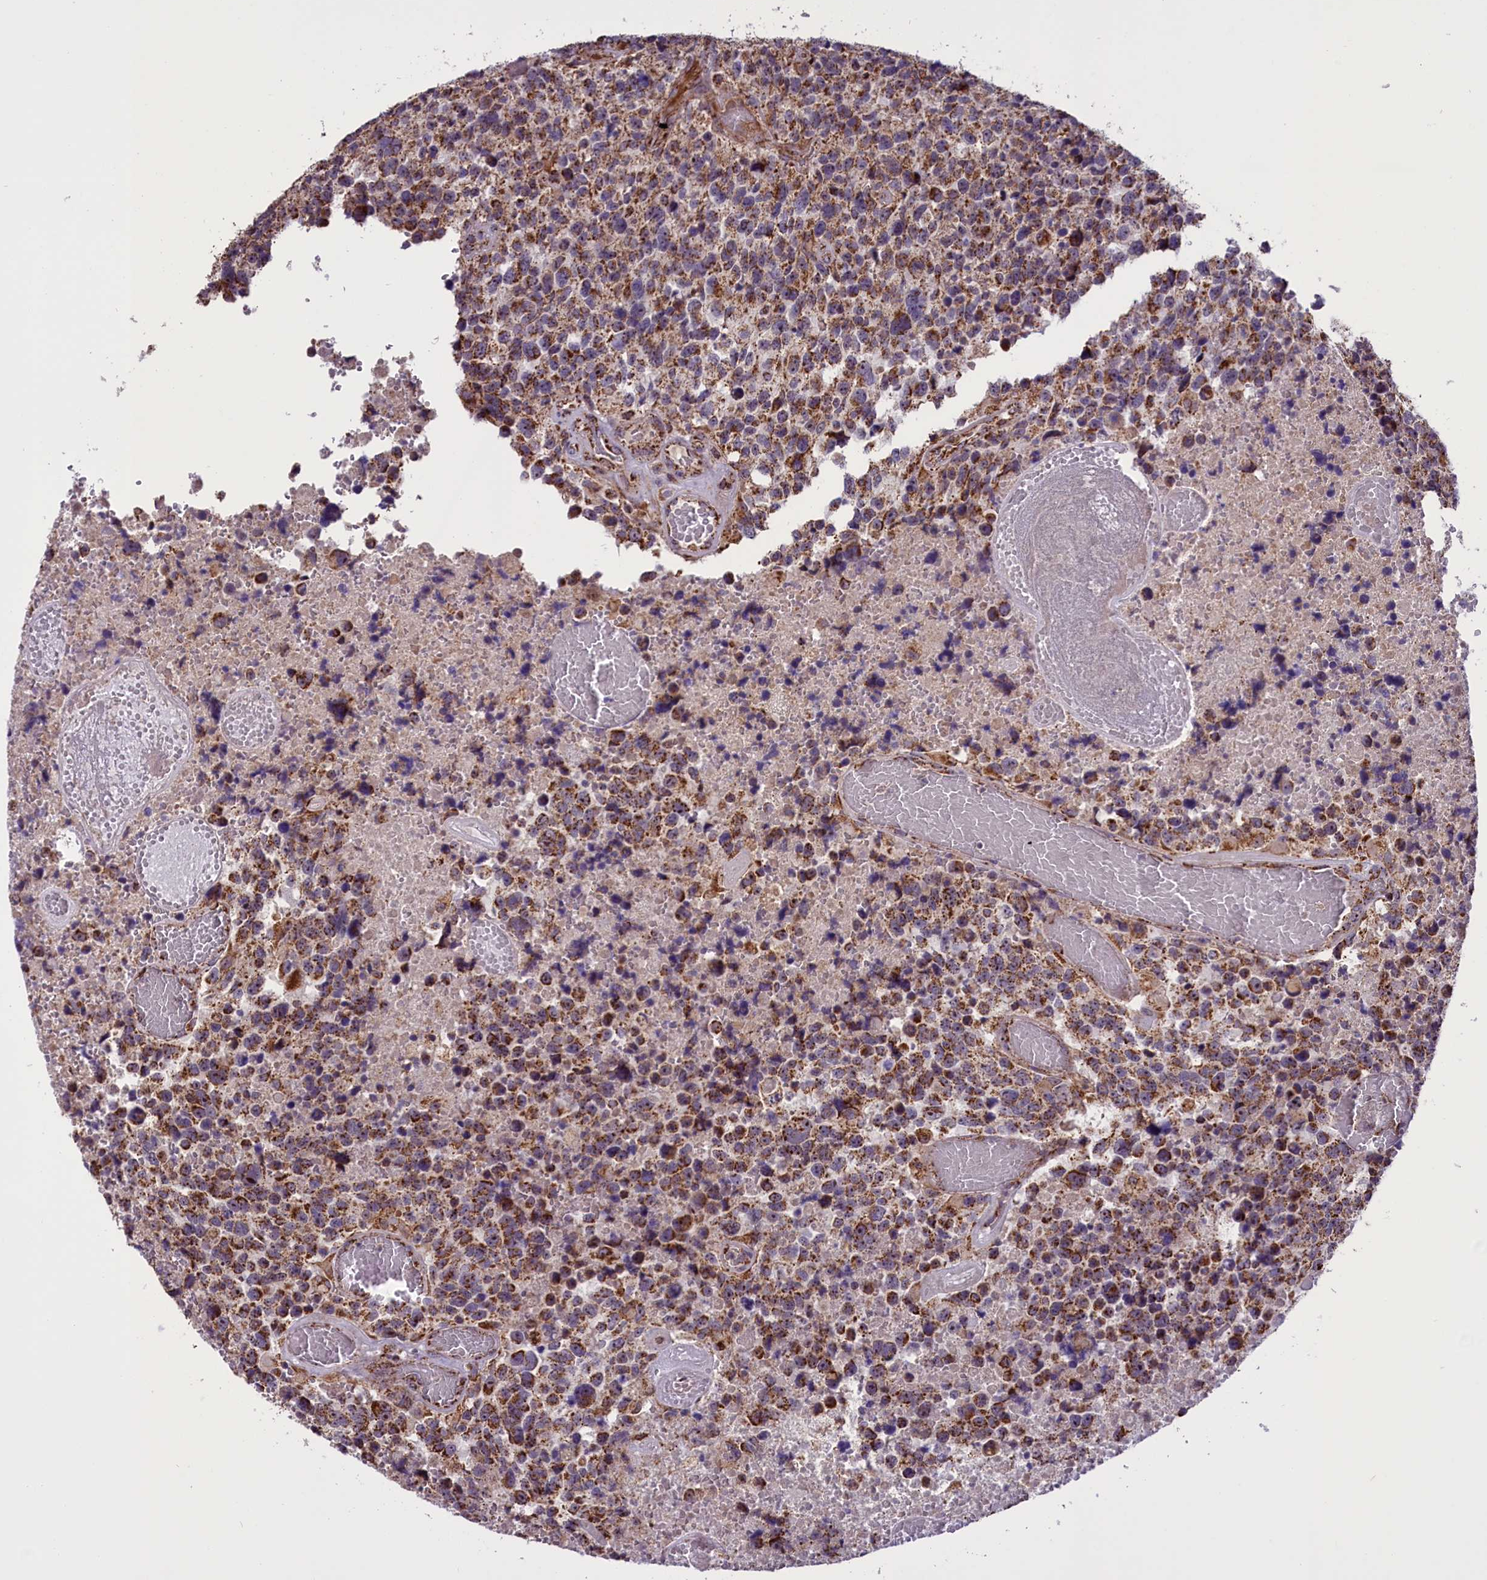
{"staining": {"intensity": "moderate", "quantity": ">75%", "location": "cytoplasmic/membranous"}, "tissue": "glioma", "cell_type": "Tumor cells", "image_type": "cancer", "snomed": [{"axis": "morphology", "description": "Glioma, malignant, High grade"}, {"axis": "topography", "description": "Brain"}], "caption": "Tumor cells display medium levels of moderate cytoplasmic/membranous staining in about >75% of cells in human high-grade glioma (malignant).", "gene": "GLRX5", "patient": {"sex": "male", "age": 69}}